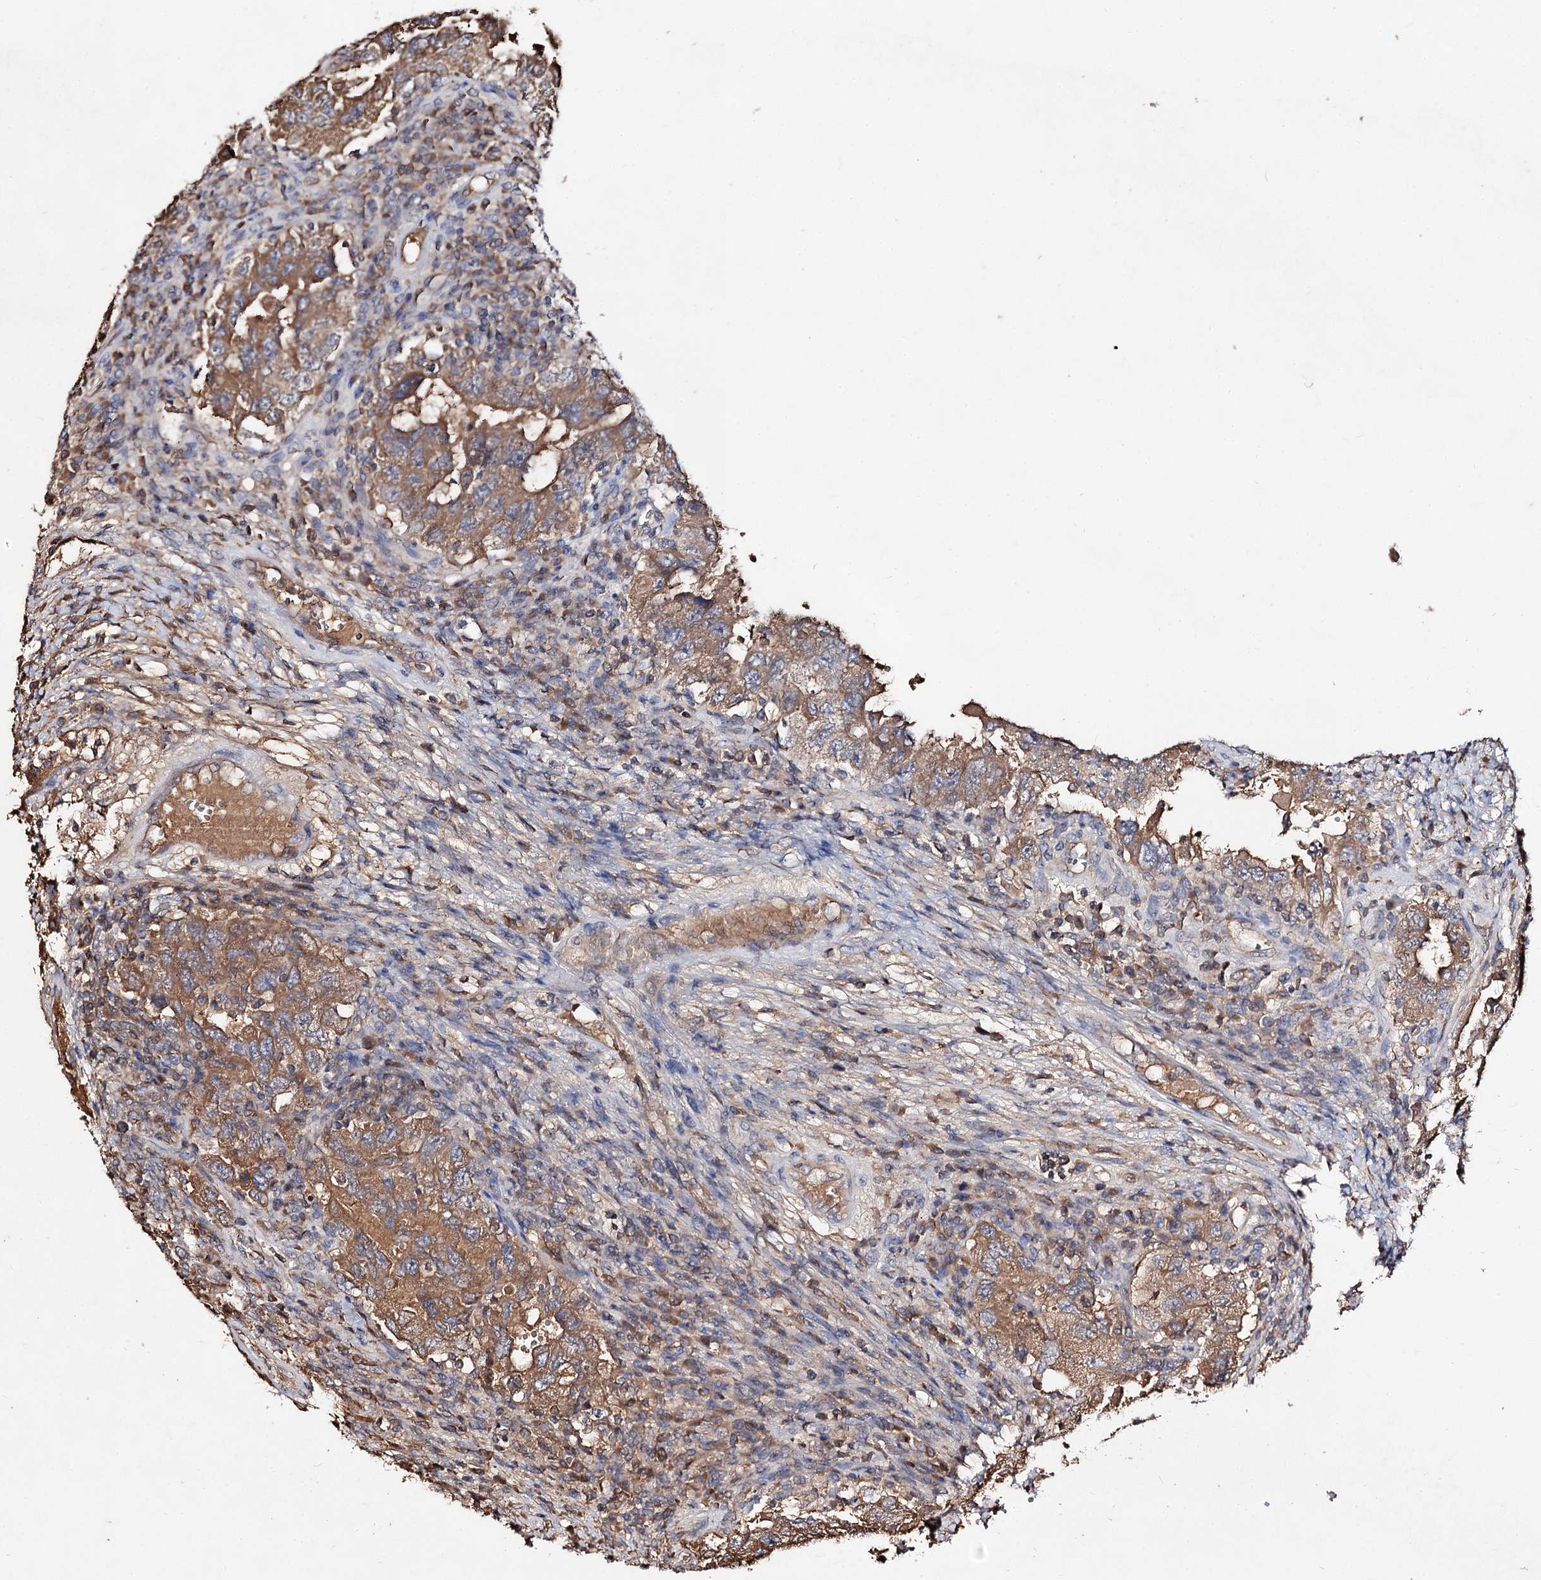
{"staining": {"intensity": "moderate", "quantity": ">75%", "location": "cytoplasmic/membranous"}, "tissue": "testis cancer", "cell_type": "Tumor cells", "image_type": "cancer", "snomed": [{"axis": "morphology", "description": "Carcinoma, Embryonal, NOS"}, {"axis": "topography", "description": "Testis"}], "caption": "Immunohistochemical staining of human testis embryonal carcinoma displays moderate cytoplasmic/membranous protein positivity in approximately >75% of tumor cells.", "gene": "ARFIP2", "patient": {"sex": "male", "age": 26}}